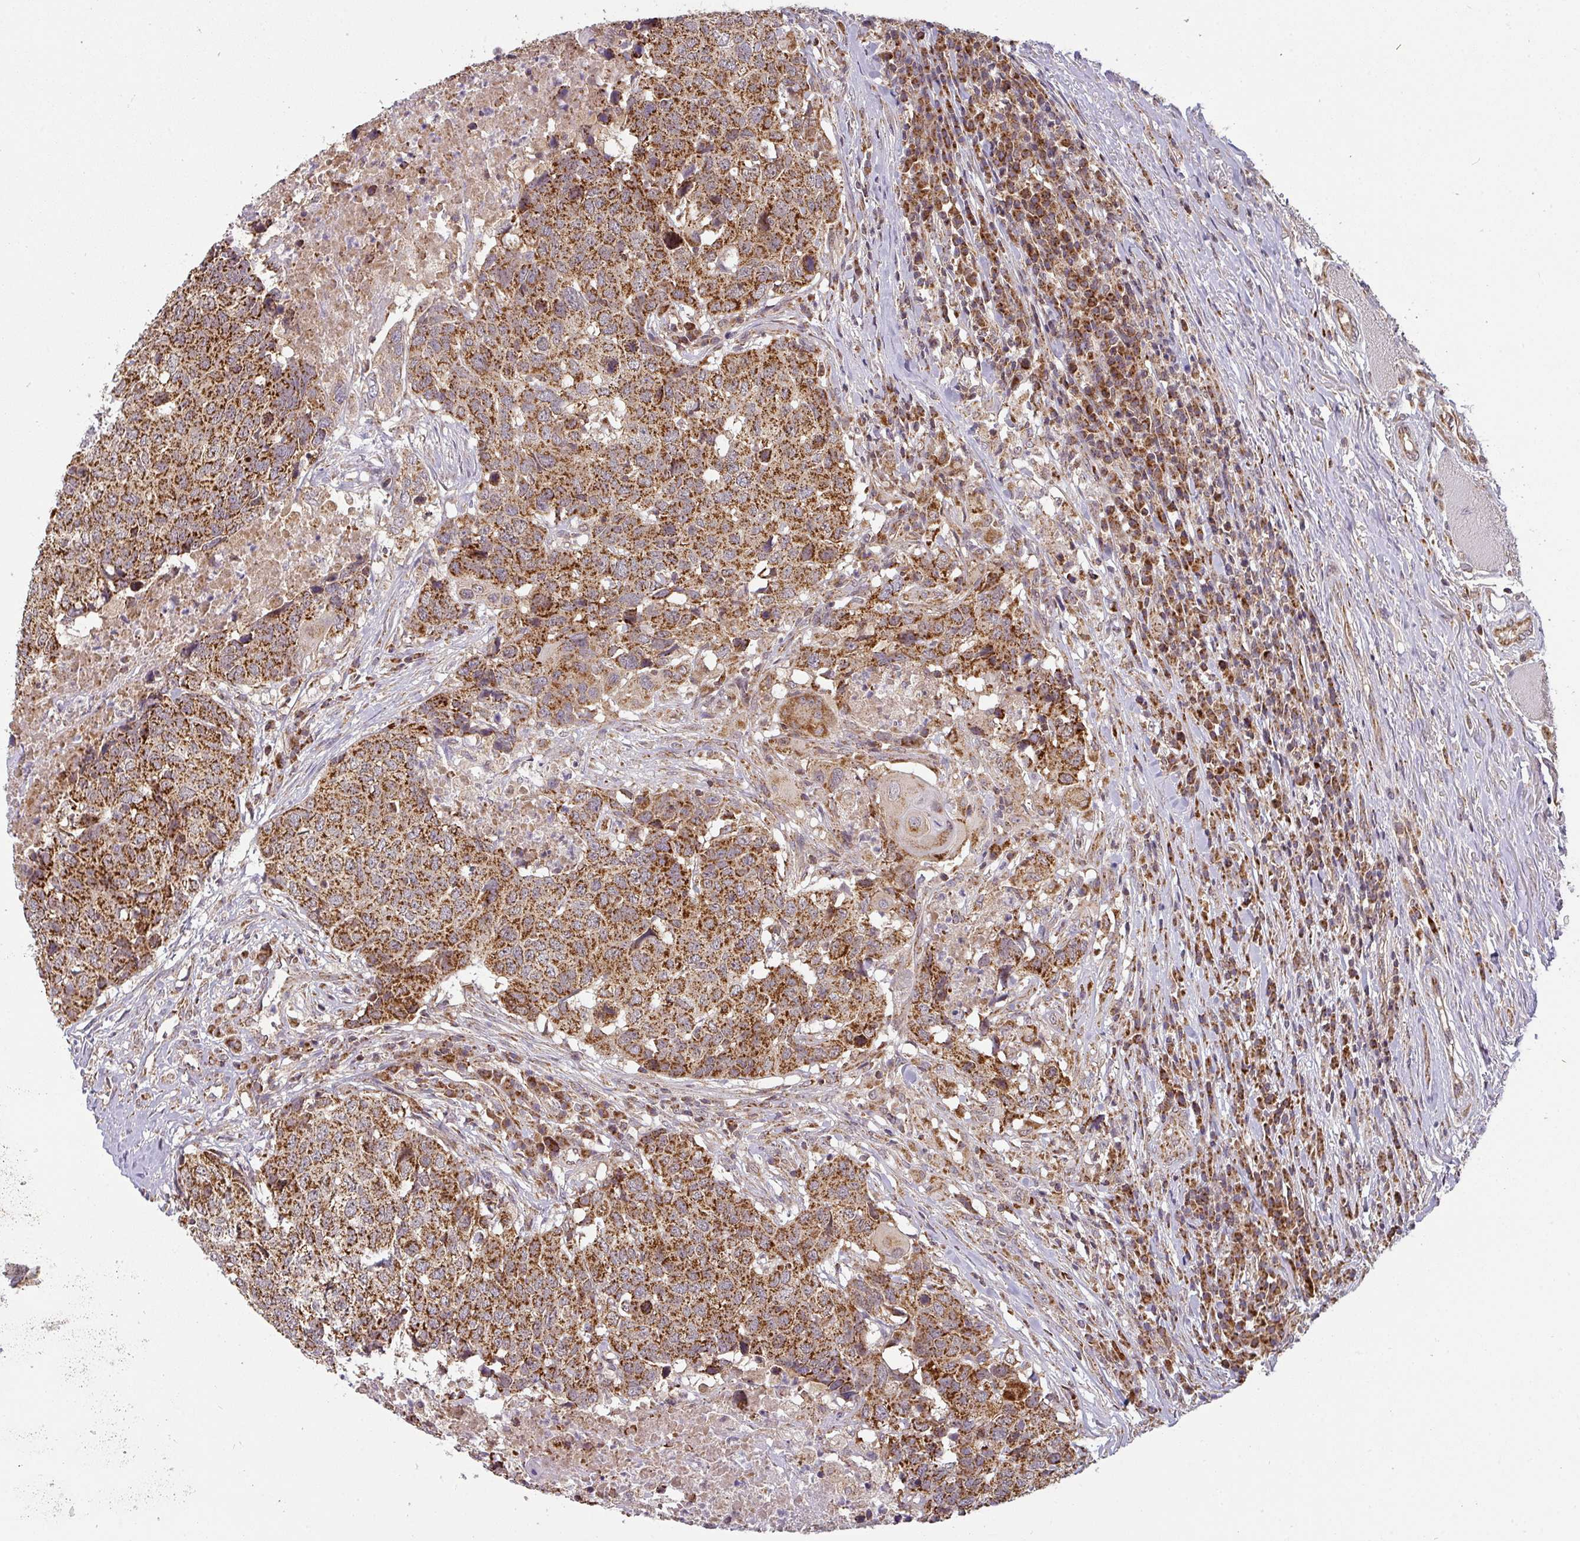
{"staining": {"intensity": "strong", "quantity": ">75%", "location": "cytoplasmic/membranous"}, "tissue": "head and neck cancer", "cell_type": "Tumor cells", "image_type": "cancer", "snomed": [{"axis": "morphology", "description": "Normal tissue, NOS"}, {"axis": "morphology", "description": "Squamous cell carcinoma, NOS"}, {"axis": "topography", "description": "Skeletal muscle"}, {"axis": "topography", "description": "Vascular tissue"}, {"axis": "topography", "description": "Peripheral nerve tissue"}, {"axis": "topography", "description": "Head-Neck"}], "caption": "IHC (DAB (3,3'-diaminobenzidine)) staining of head and neck squamous cell carcinoma exhibits strong cytoplasmic/membranous protein positivity in approximately >75% of tumor cells.", "gene": "MRPS16", "patient": {"sex": "male", "age": 66}}